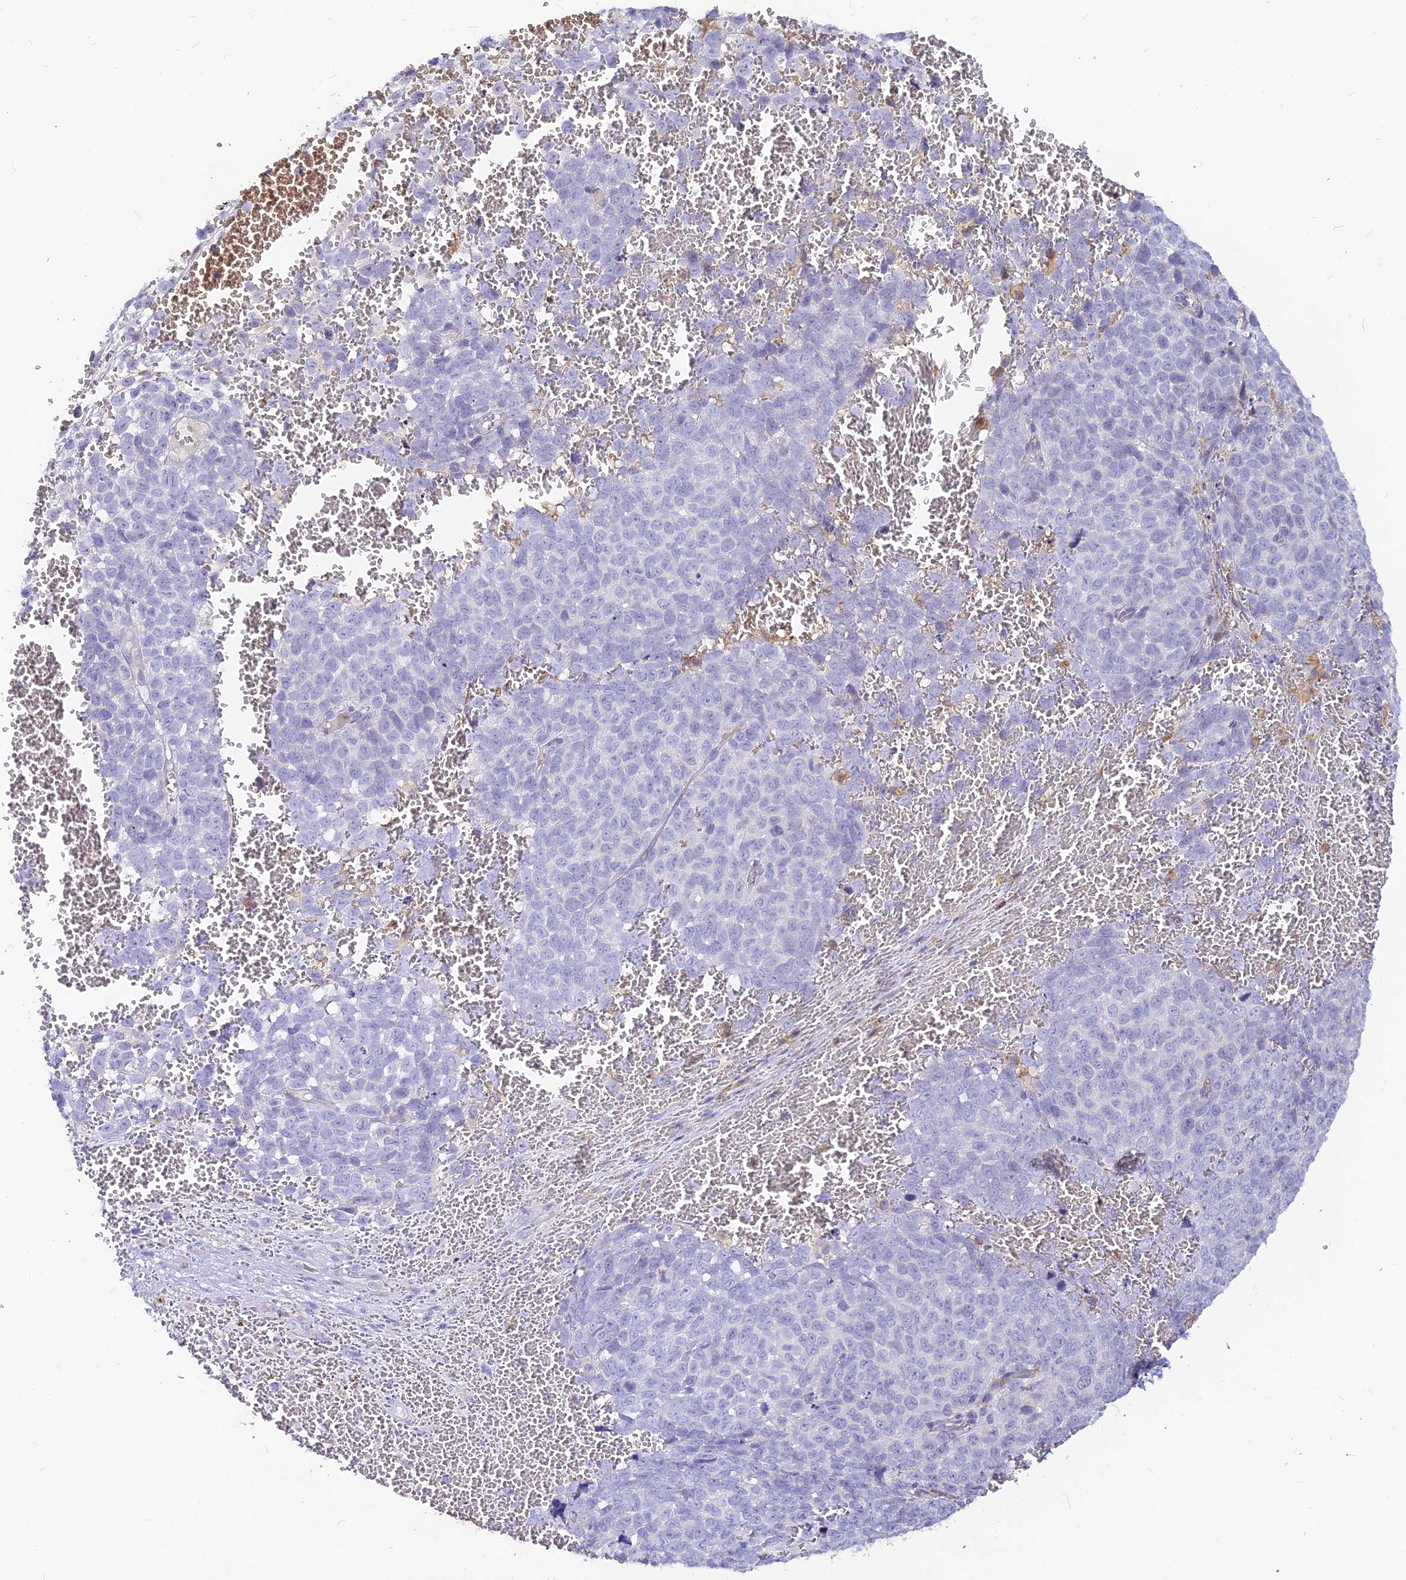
{"staining": {"intensity": "negative", "quantity": "none", "location": "none"}, "tissue": "melanoma", "cell_type": "Tumor cells", "image_type": "cancer", "snomed": [{"axis": "morphology", "description": "Malignant melanoma, NOS"}, {"axis": "topography", "description": "Nose, NOS"}], "caption": "DAB immunohistochemical staining of human malignant melanoma demonstrates no significant expression in tumor cells.", "gene": "DENND2D", "patient": {"sex": "female", "age": 48}}